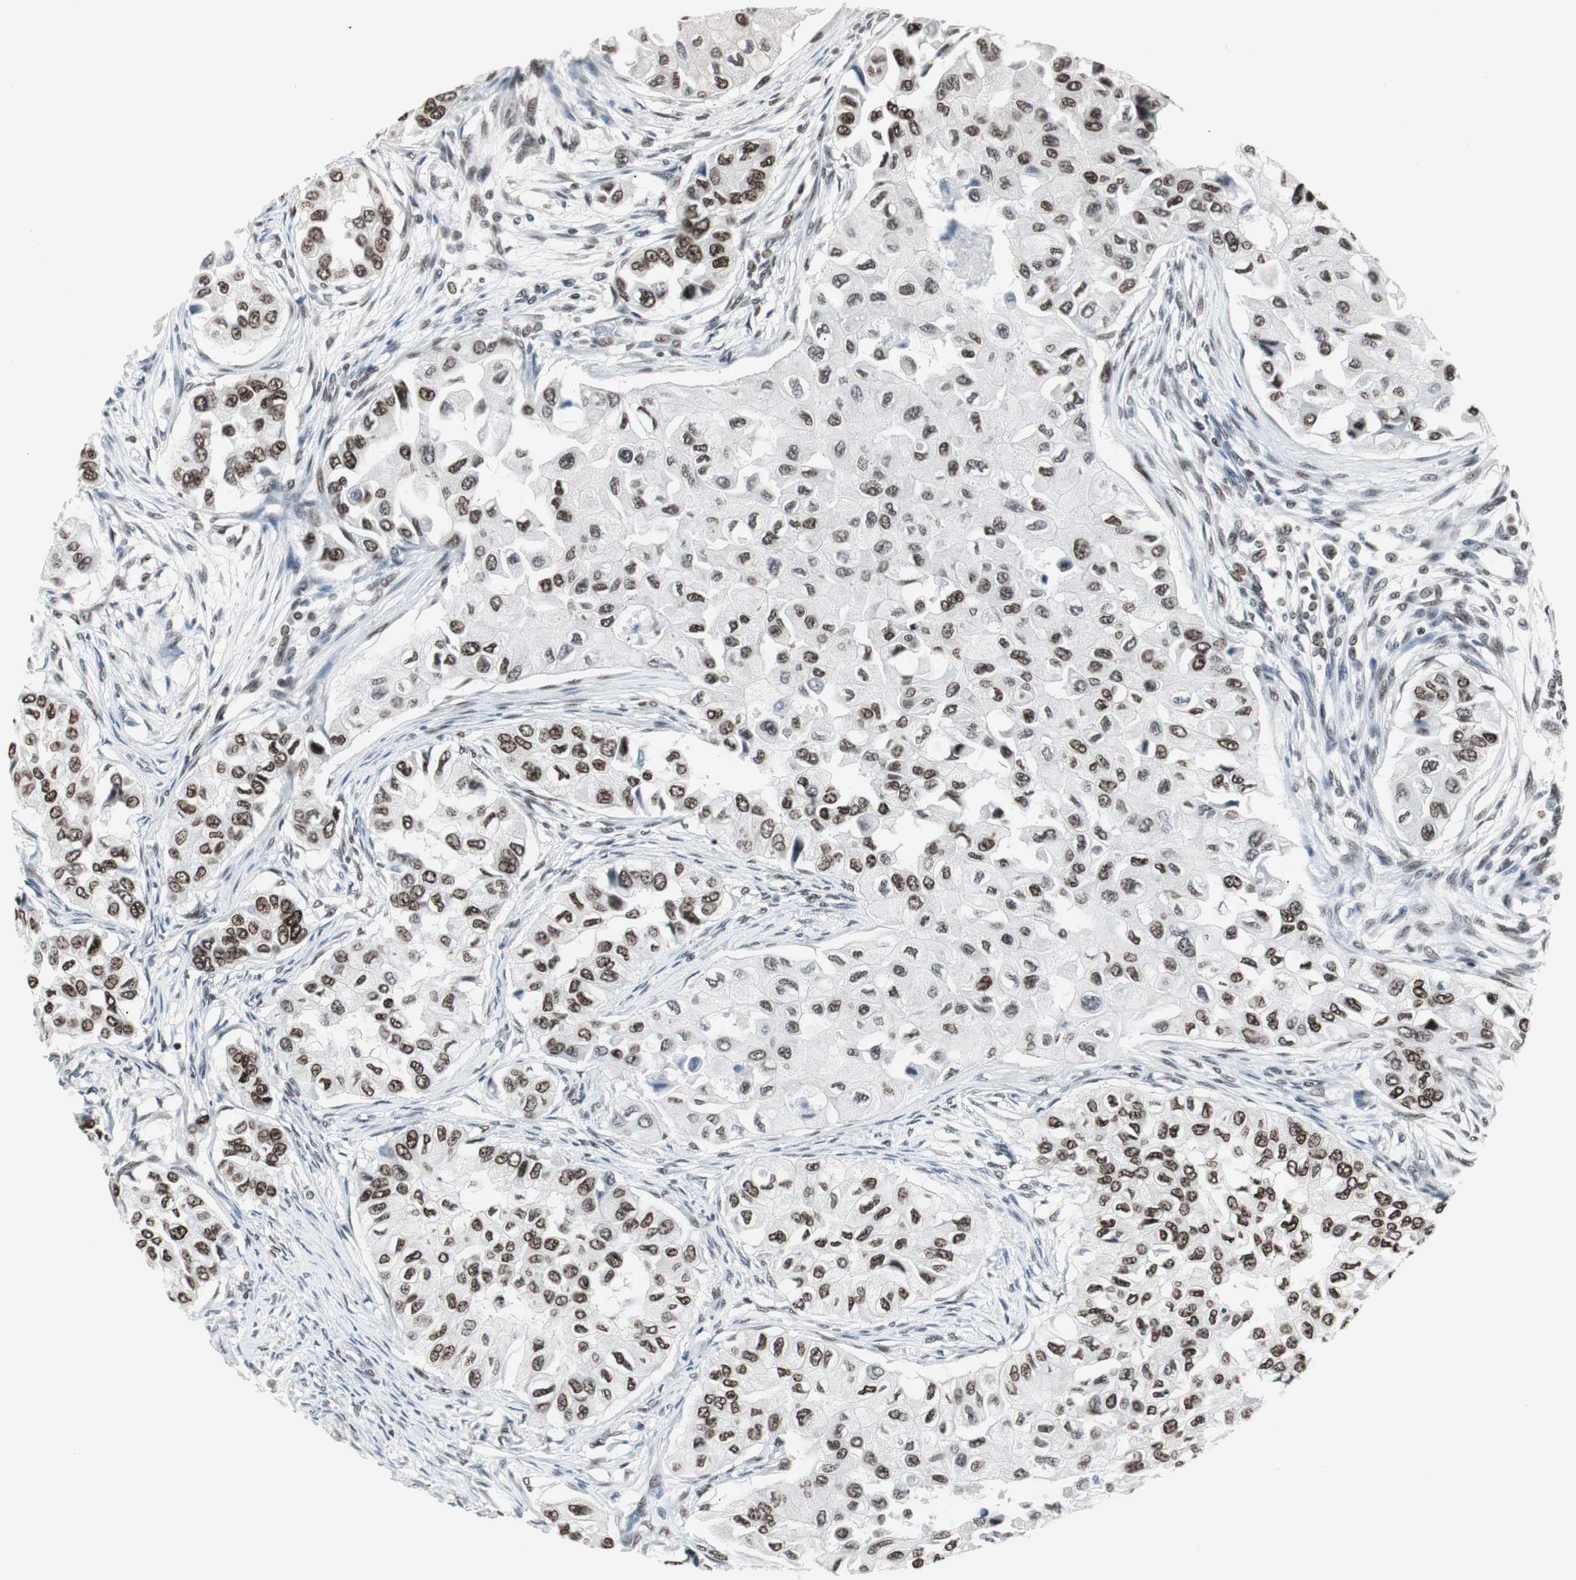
{"staining": {"intensity": "strong", "quantity": ">75%", "location": "nuclear"}, "tissue": "breast cancer", "cell_type": "Tumor cells", "image_type": "cancer", "snomed": [{"axis": "morphology", "description": "Normal tissue, NOS"}, {"axis": "morphology", "description": "Duct carcinoma"}, {"axis": "topography", "description": "Breast"}], "caption": "A brown stain highlights strong nuclear staining of a protein in breast invasive ductal carcinoma tumor cells. The protein is shown in brown color, while the nuclei are stained blue.", "gene": "XRCC1", "patient": {"sex": "female", "age": 49}}